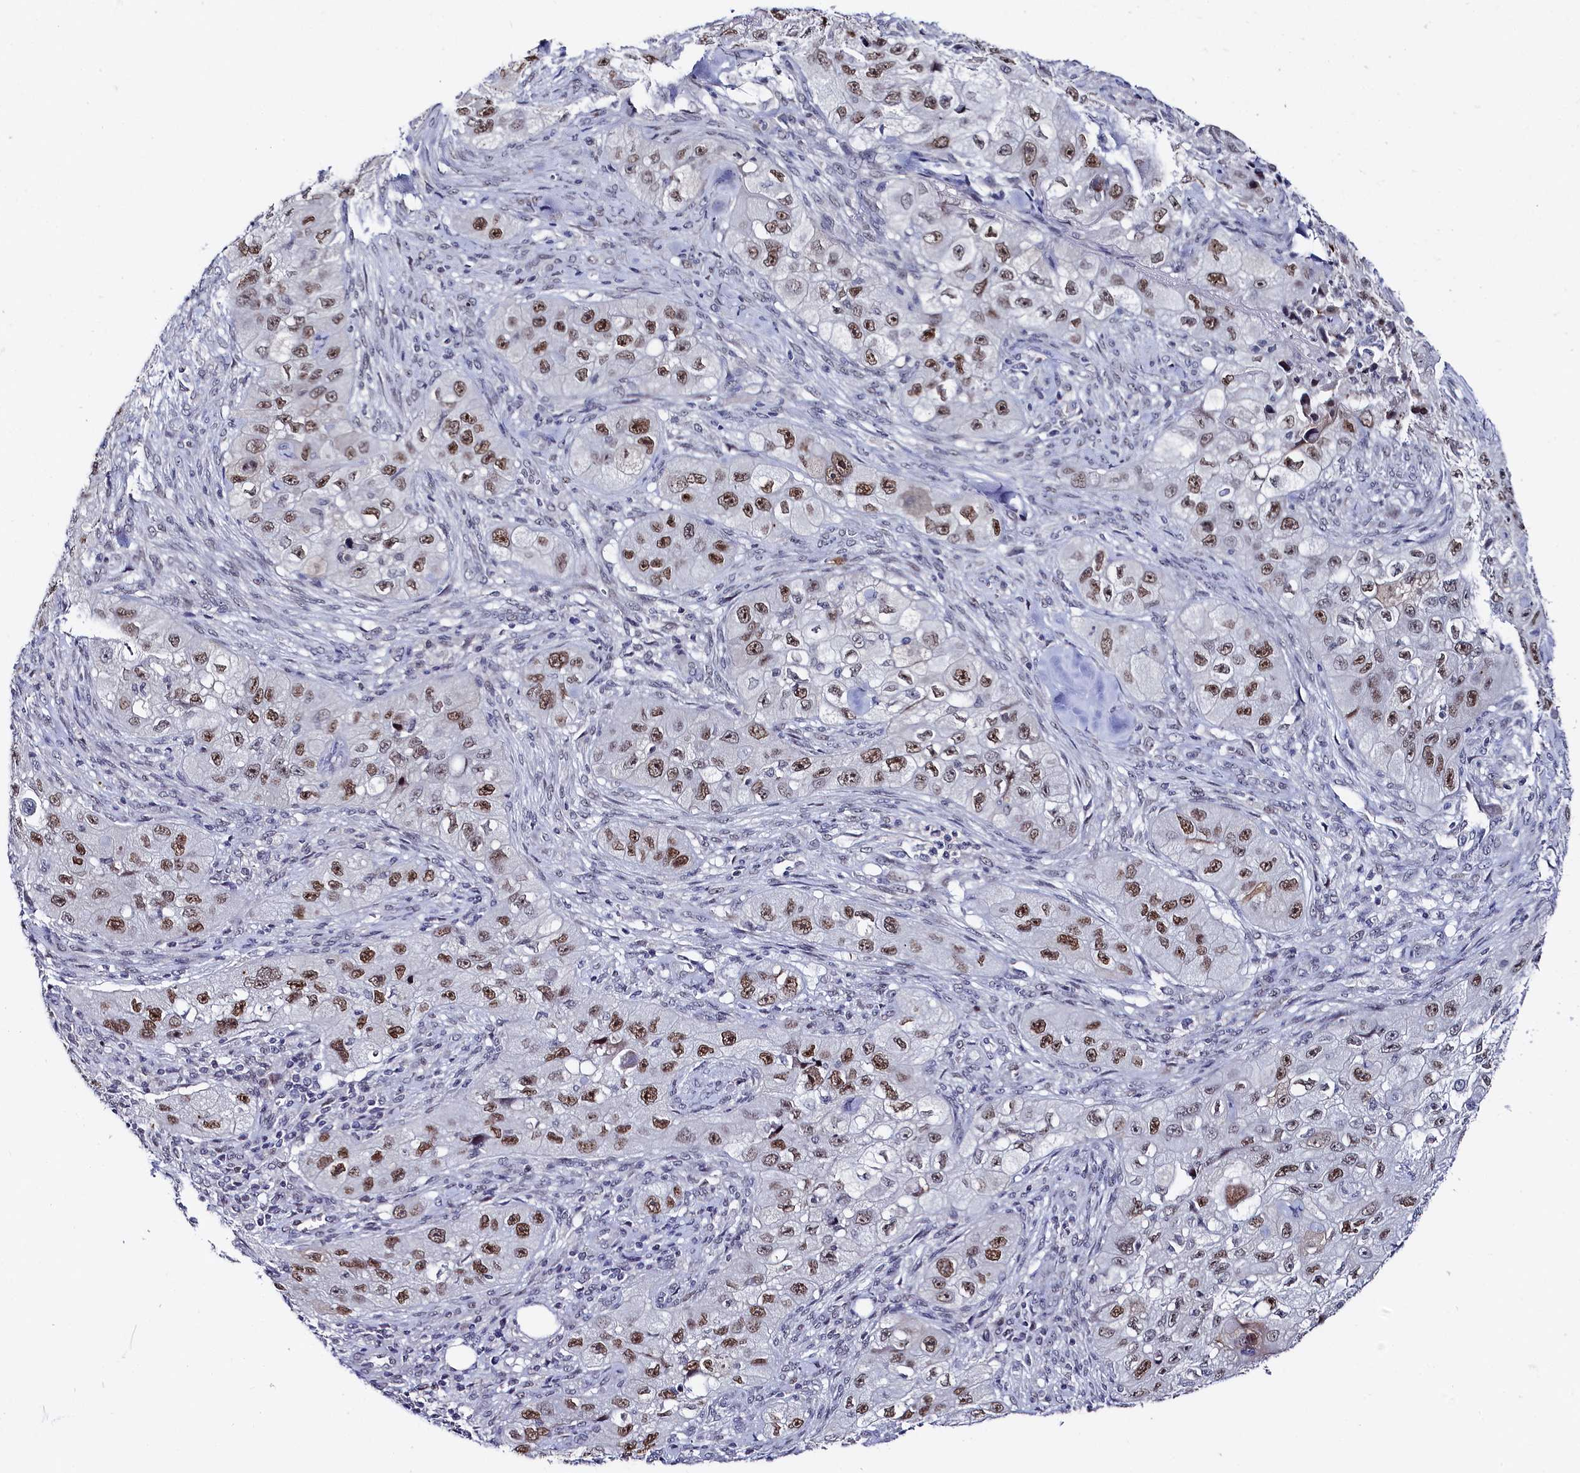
{"staining": {"intensity": "moderate", "quantity": ">75%", "location": "nuclear"}, "tissue": "skin cancer", "cell_type": "Tumor cells", "image_type": "cancer", "snomed": [{"axis": "morphology", "description": "Squamous cell carcinoma, NOS"}, {"axis": "topography", "description": "Skin"}, {"axis": "topography", "description": "Subcutis"}], "caption": "IHC image of neoplastic tissue: skin cancer stained using immunohistochemistry reveals medium levels of moderate protein expression localized specifically in the nuclear of tumor cells, appearing as a nuclear brown color.", "gene": "TIGD4", "patient": {"sex": "male", "age": 73}}